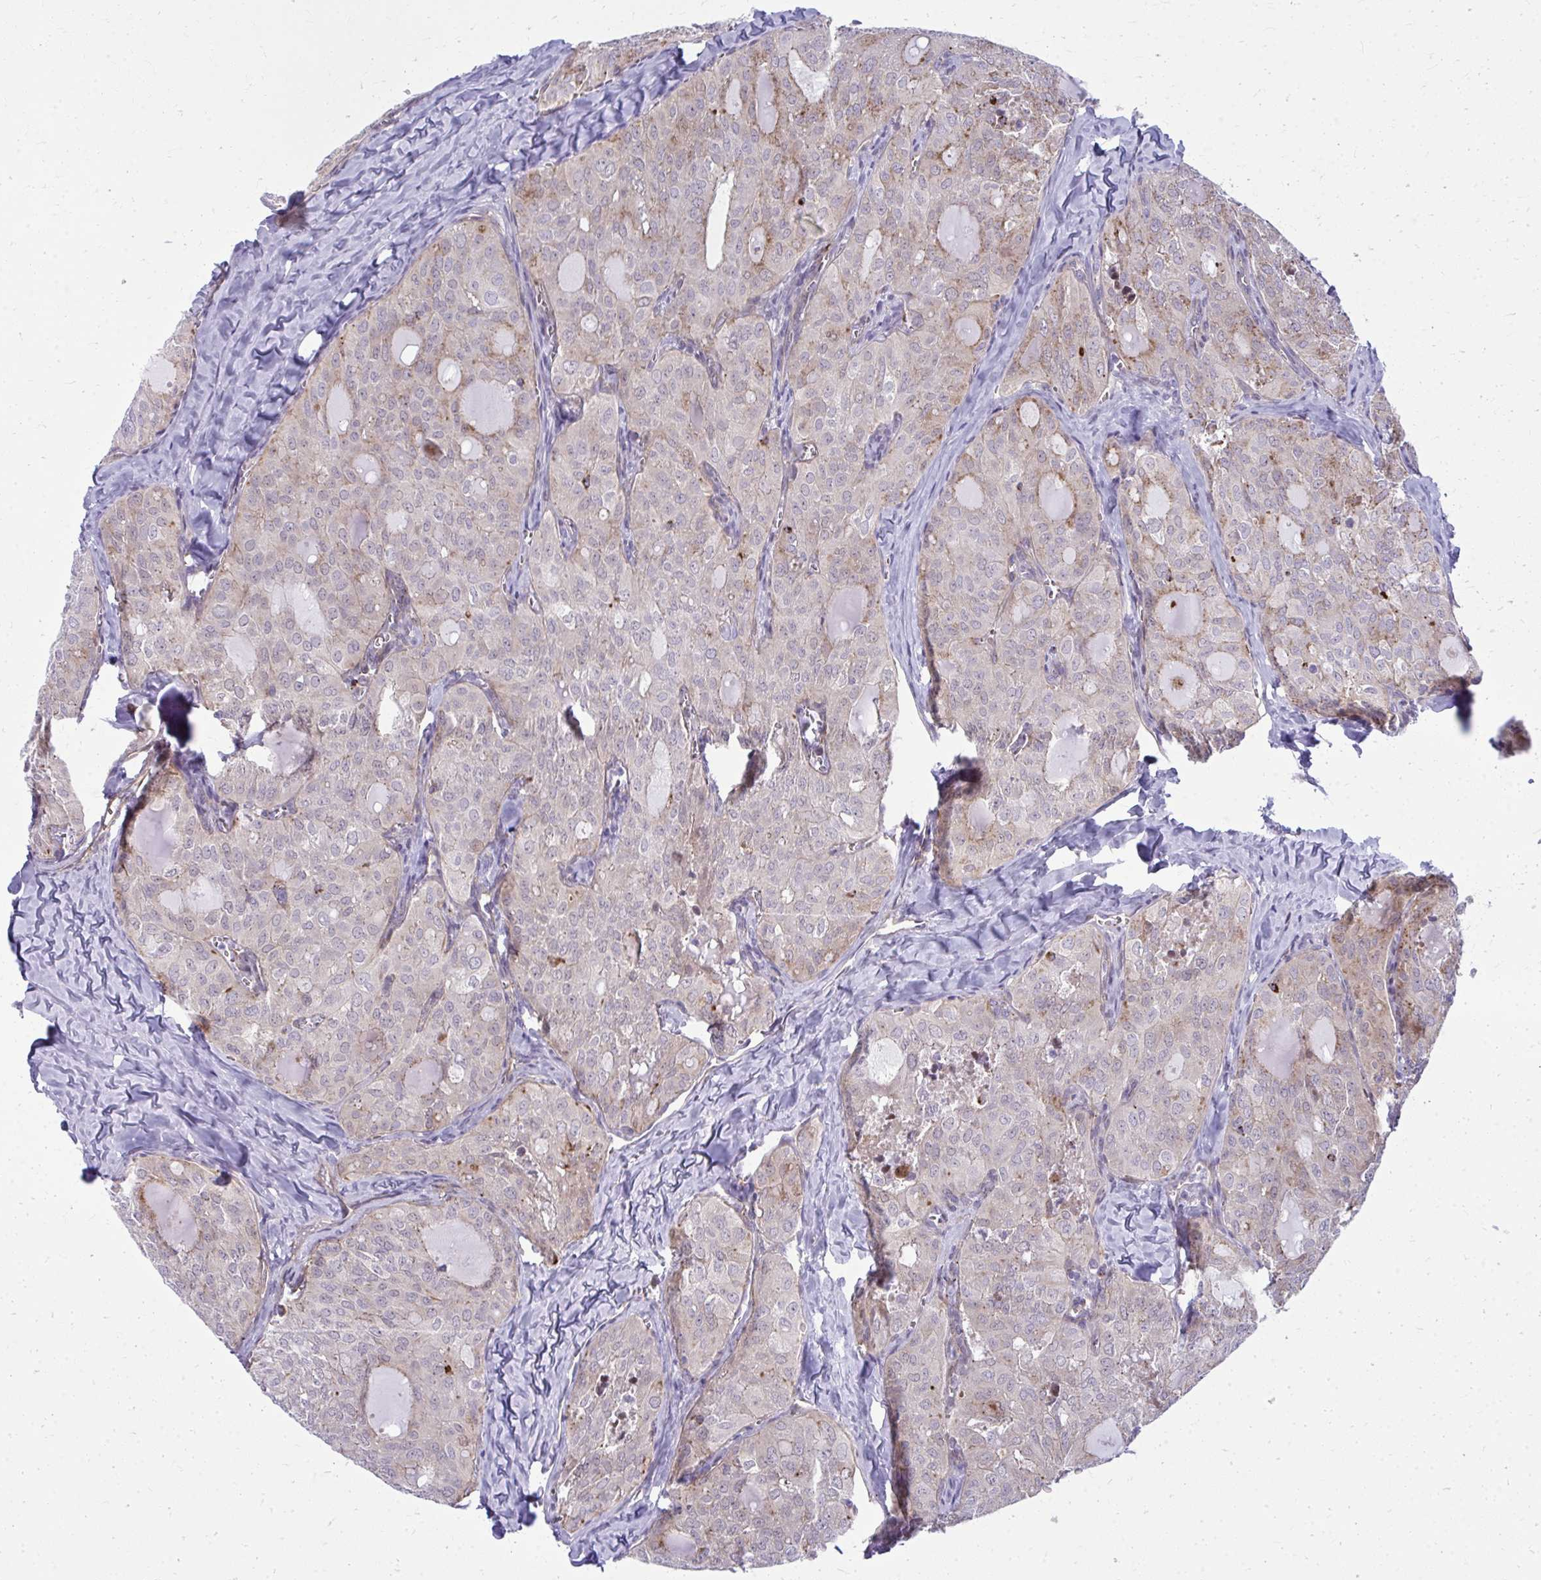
{"staining": {"intensity": "moderate", "quantity": "<25%", "location": "cytoplasmic/membranous"}, "tissue": "thyroid cancer", "cell_type": "Tumor cells", "image_type": "cancer", "snomed": [{"axis": "morphology", "description": "Follicular adenoma carcinoma, NOS"}, {"axis": "topography", "description": "Thyroid gland"}], "caption": "A high-resolution histopathology image shows immunohistochemistry (IHC) staining of thyroid follicular adenoma carcinoma, which shows moderate cytoplasmic/membranous staining in approximately <25% of tumor cells.", "gene": "LRRC4B", "patient": {"sex": "male", "age": 75}}